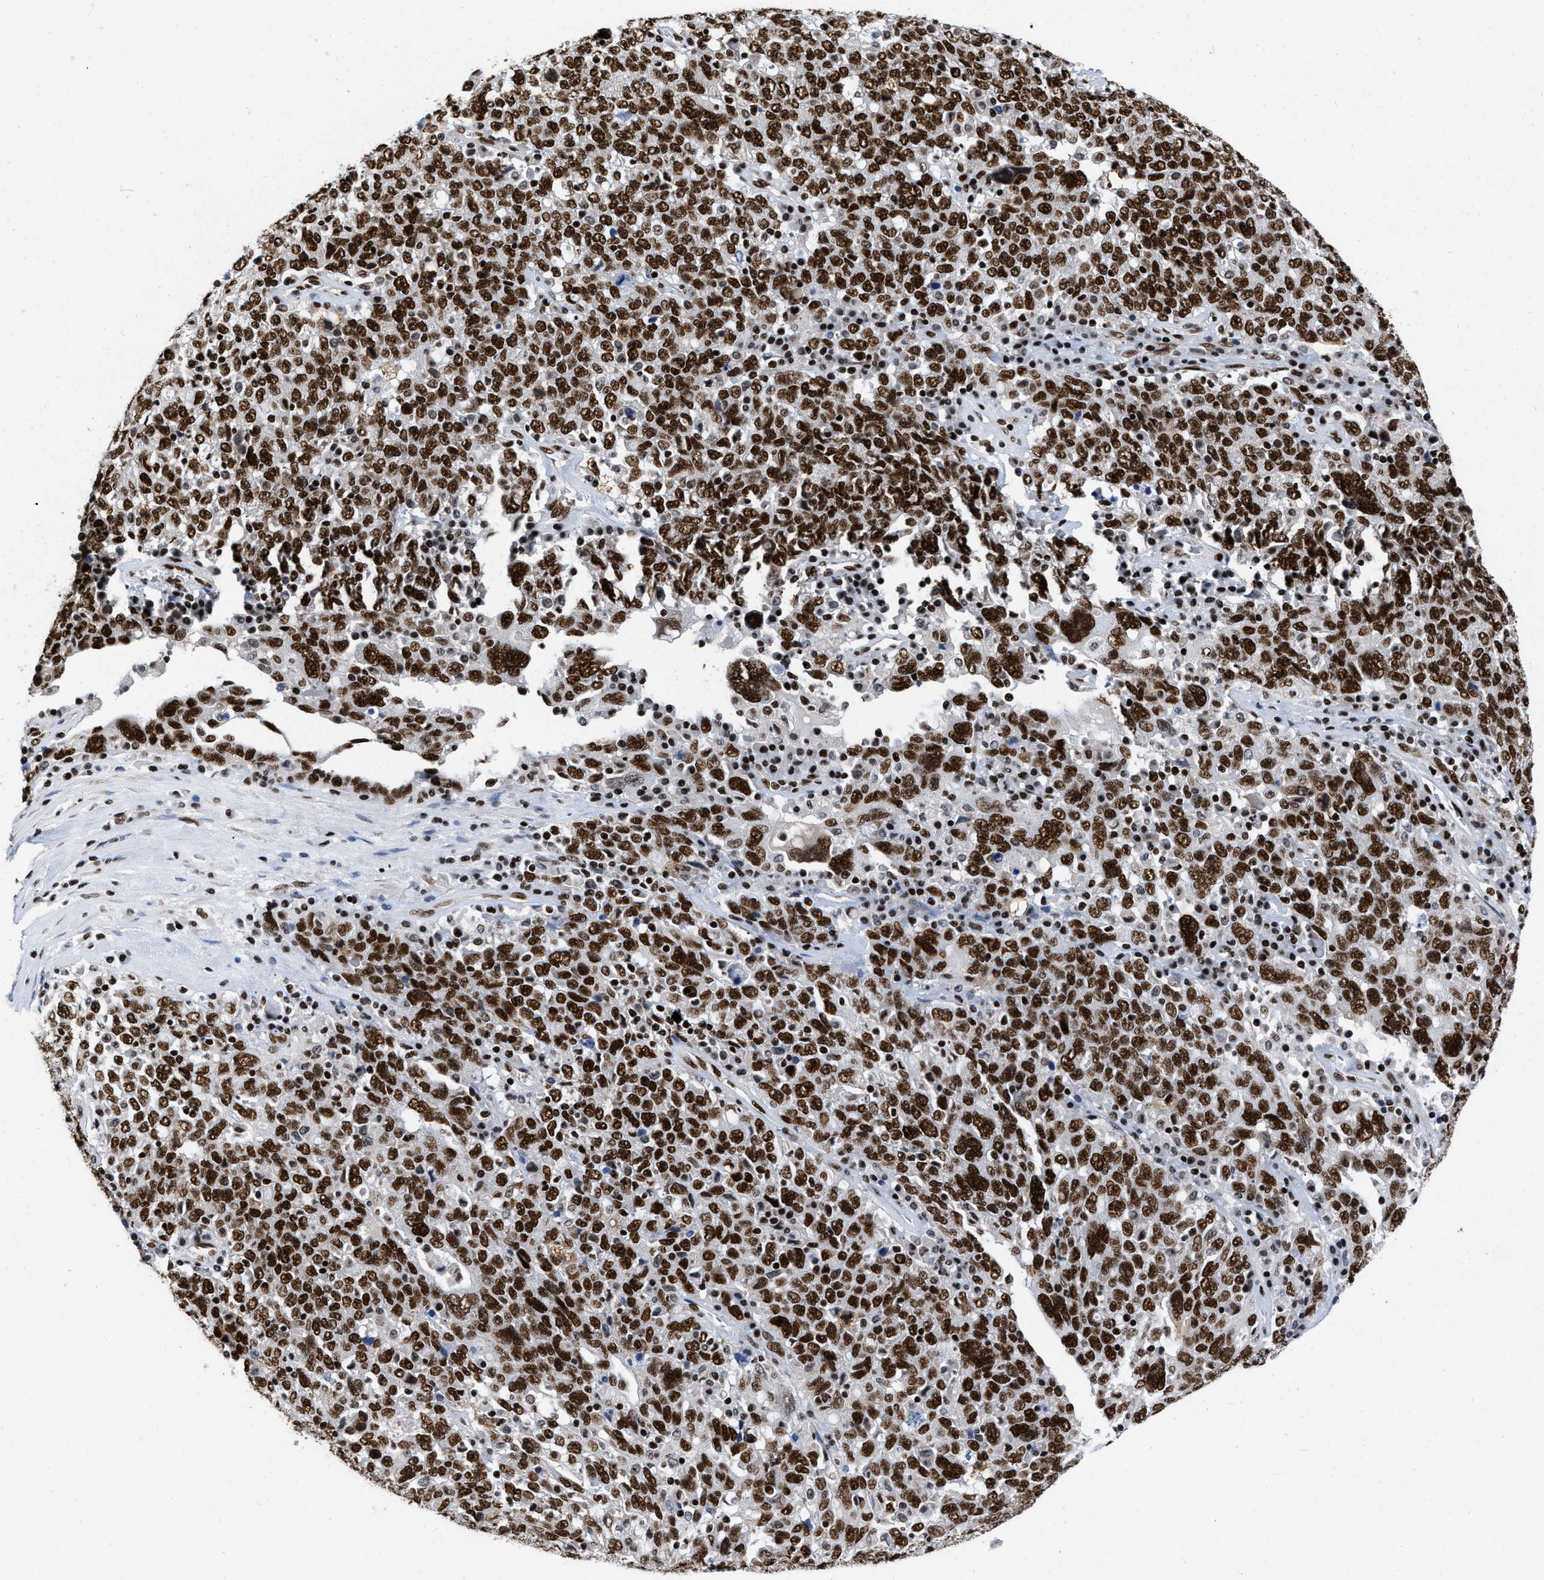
{"staining": {"intensity": "strong", "quantity": ">75%", "location": "nuclear"}, "tissue": "ovarian cancer", "cell_type": "Tumor cells", "image_type": "cancer", "snomed": [{"axis": "morphology", "description": "Carcinoma, endometroid"}, {"axis": "topography", "description": "Ovary"}], "caption": "Ovarian endometroid carcinoma stained for a protein (brown) reveals strong nuclear positive expression in about >75% of tumor cells.", "gene": "CREB1", "patient": {"sex": "female", "age": 62}}